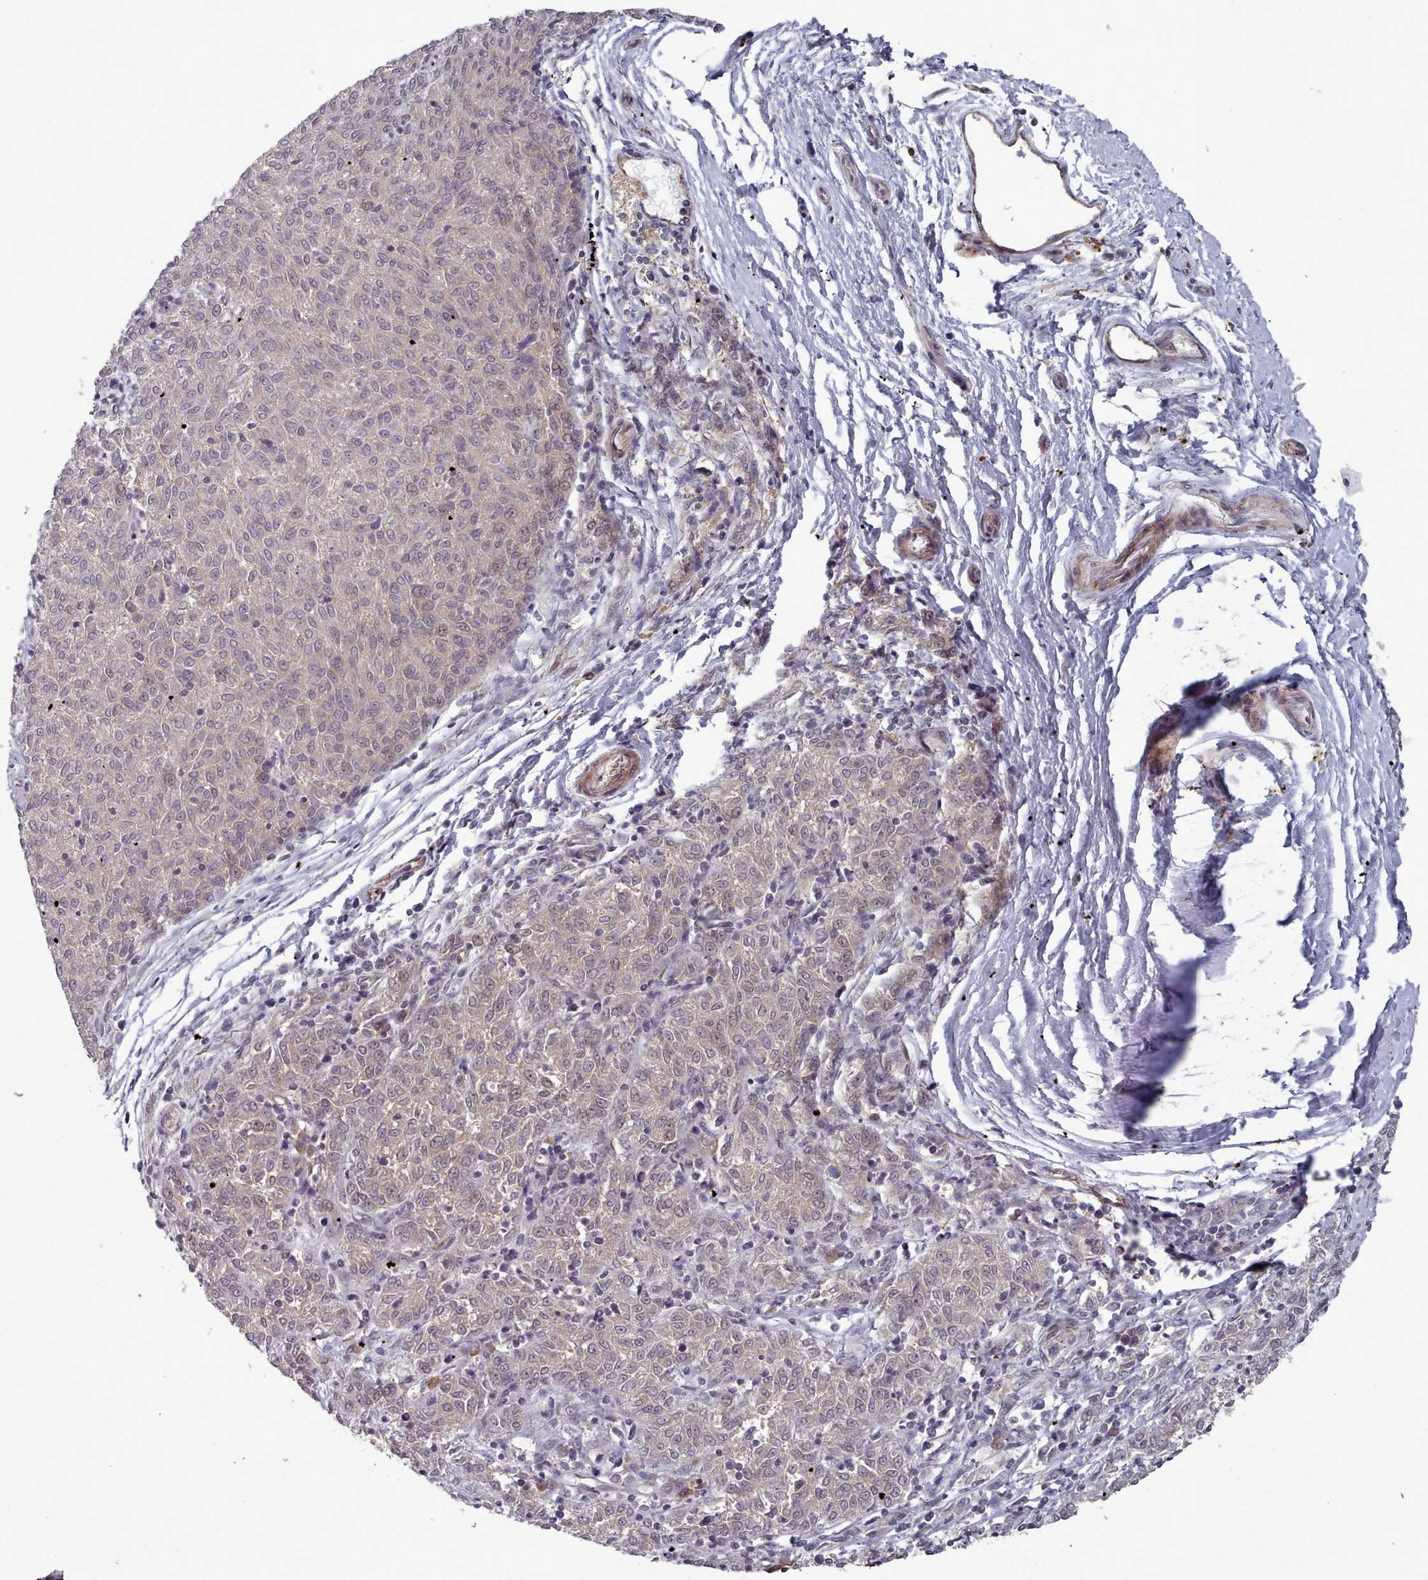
{"staining": {"intensity": "negative", "quantity": "none", "location": "none"}, "tissue": "melanoma", "cell_type": "Tumor cells", "image_type": "cancer", "snomed": [{"axis": "morphology", "description": "Malignant melanoma, NOS"}, {"axis": "topography", "description": "Skin"}], "caption": "High magnification brightfield microscopy of malignant melanoma stained with DAB (brown) and counterstained with hematoxylin (blue): tumor cells show no significant positivity.", "gene": "HYAL3", "patient": {"sex": "female", "age": 72}}